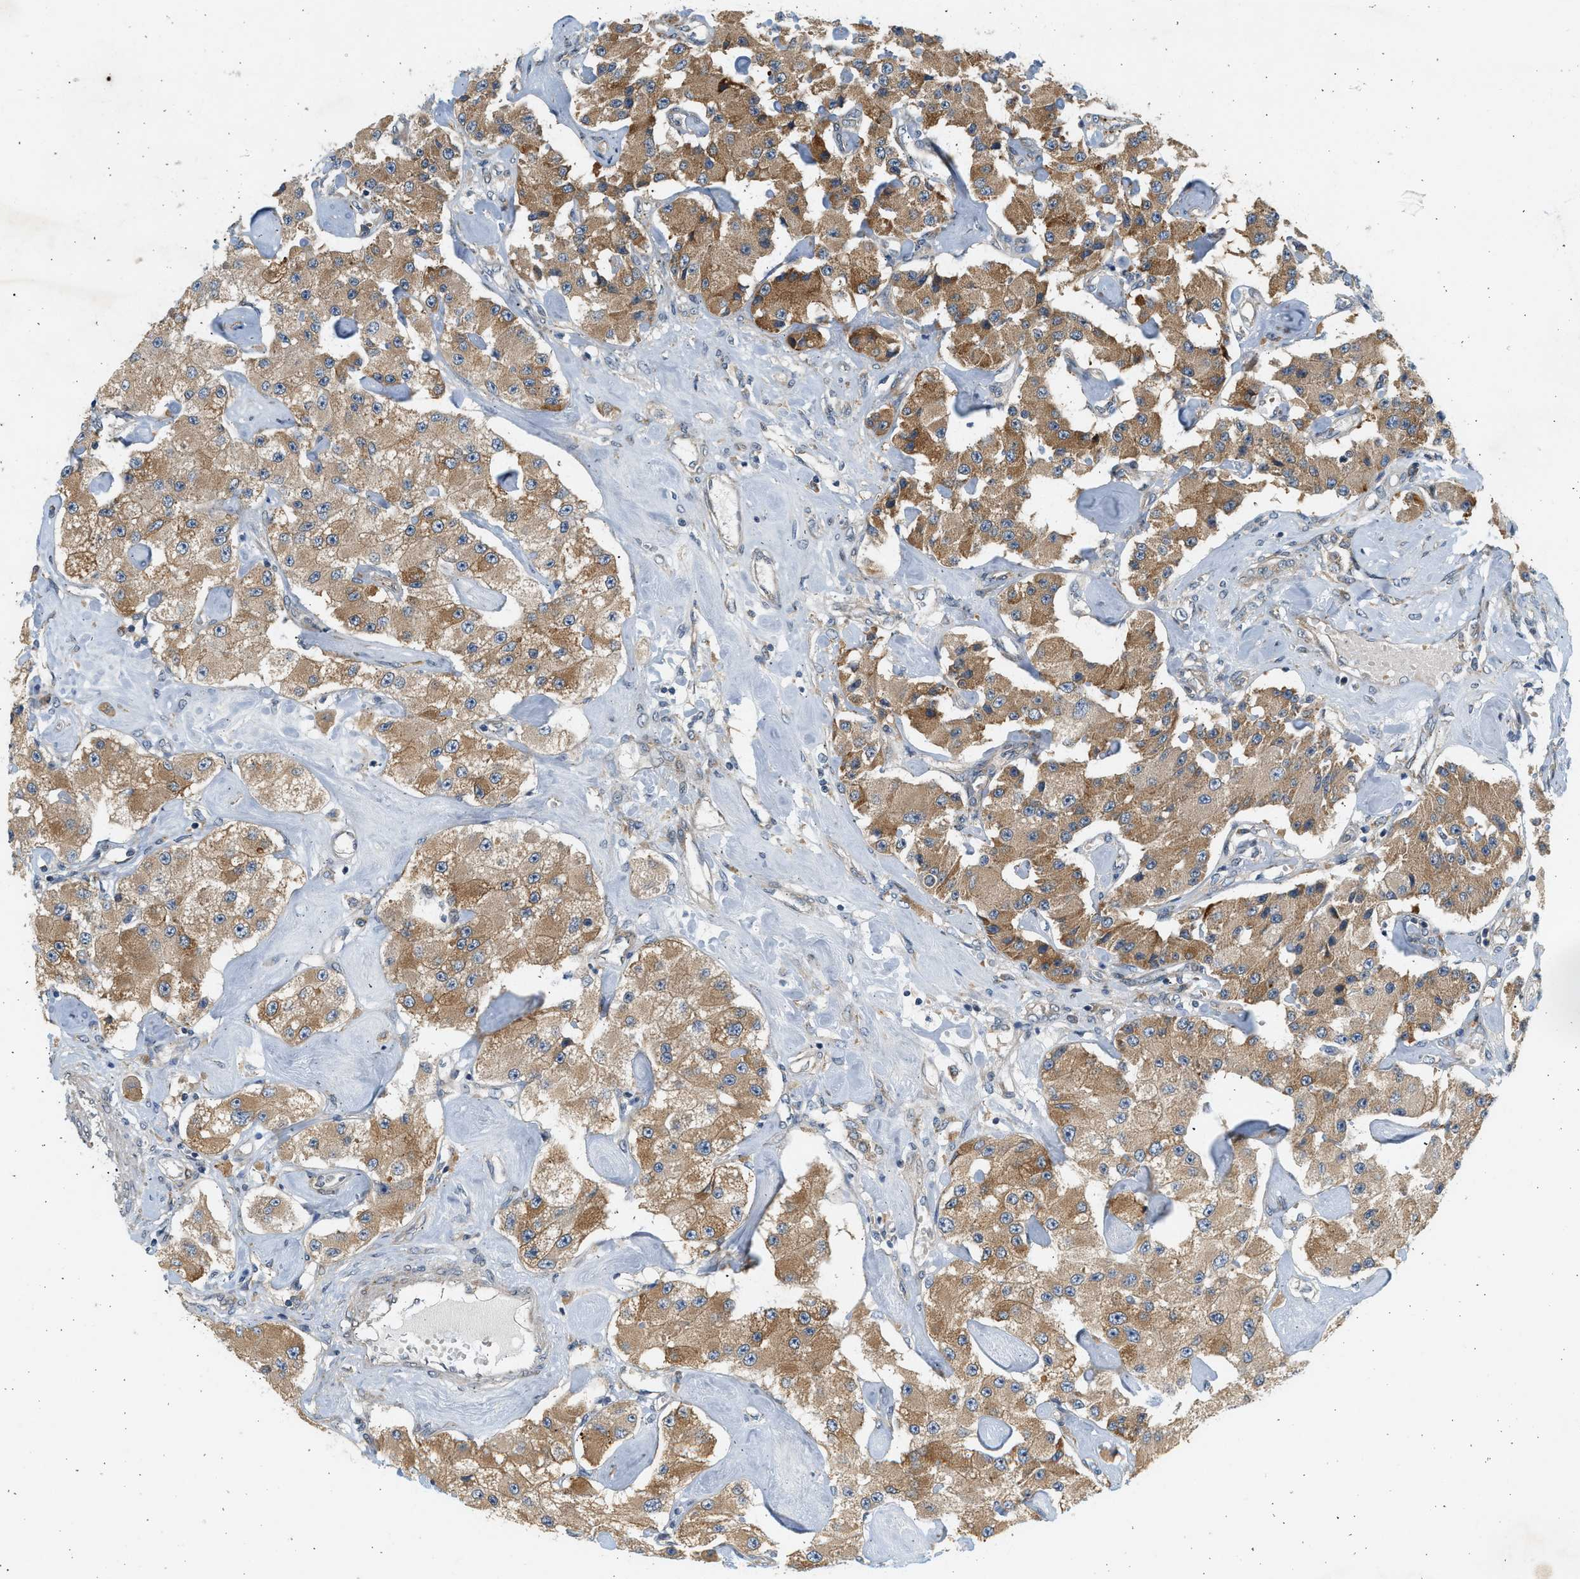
{"staining": {"intensity": "moderate", "quantity": ">75%", "location": "cytoplasmic/membranous"}, "tissue": "carcinoid", "cell_type": "Tumor cells", "image_type": "cancer", "snomed": [{"axis": "morphology", "description": "Carcinoid, malignant, NOS"}, {"axis": "topography", "description": "Pancreas"}], "caption": "Immunohistochemistry of carcinoid (malignant) shows medium levels of moderate cytoplasmic/membranous expression in approximately >75% of tumor cells.", "gene": "KDELR2", "patient": {"sex": "male", "age": 41}}